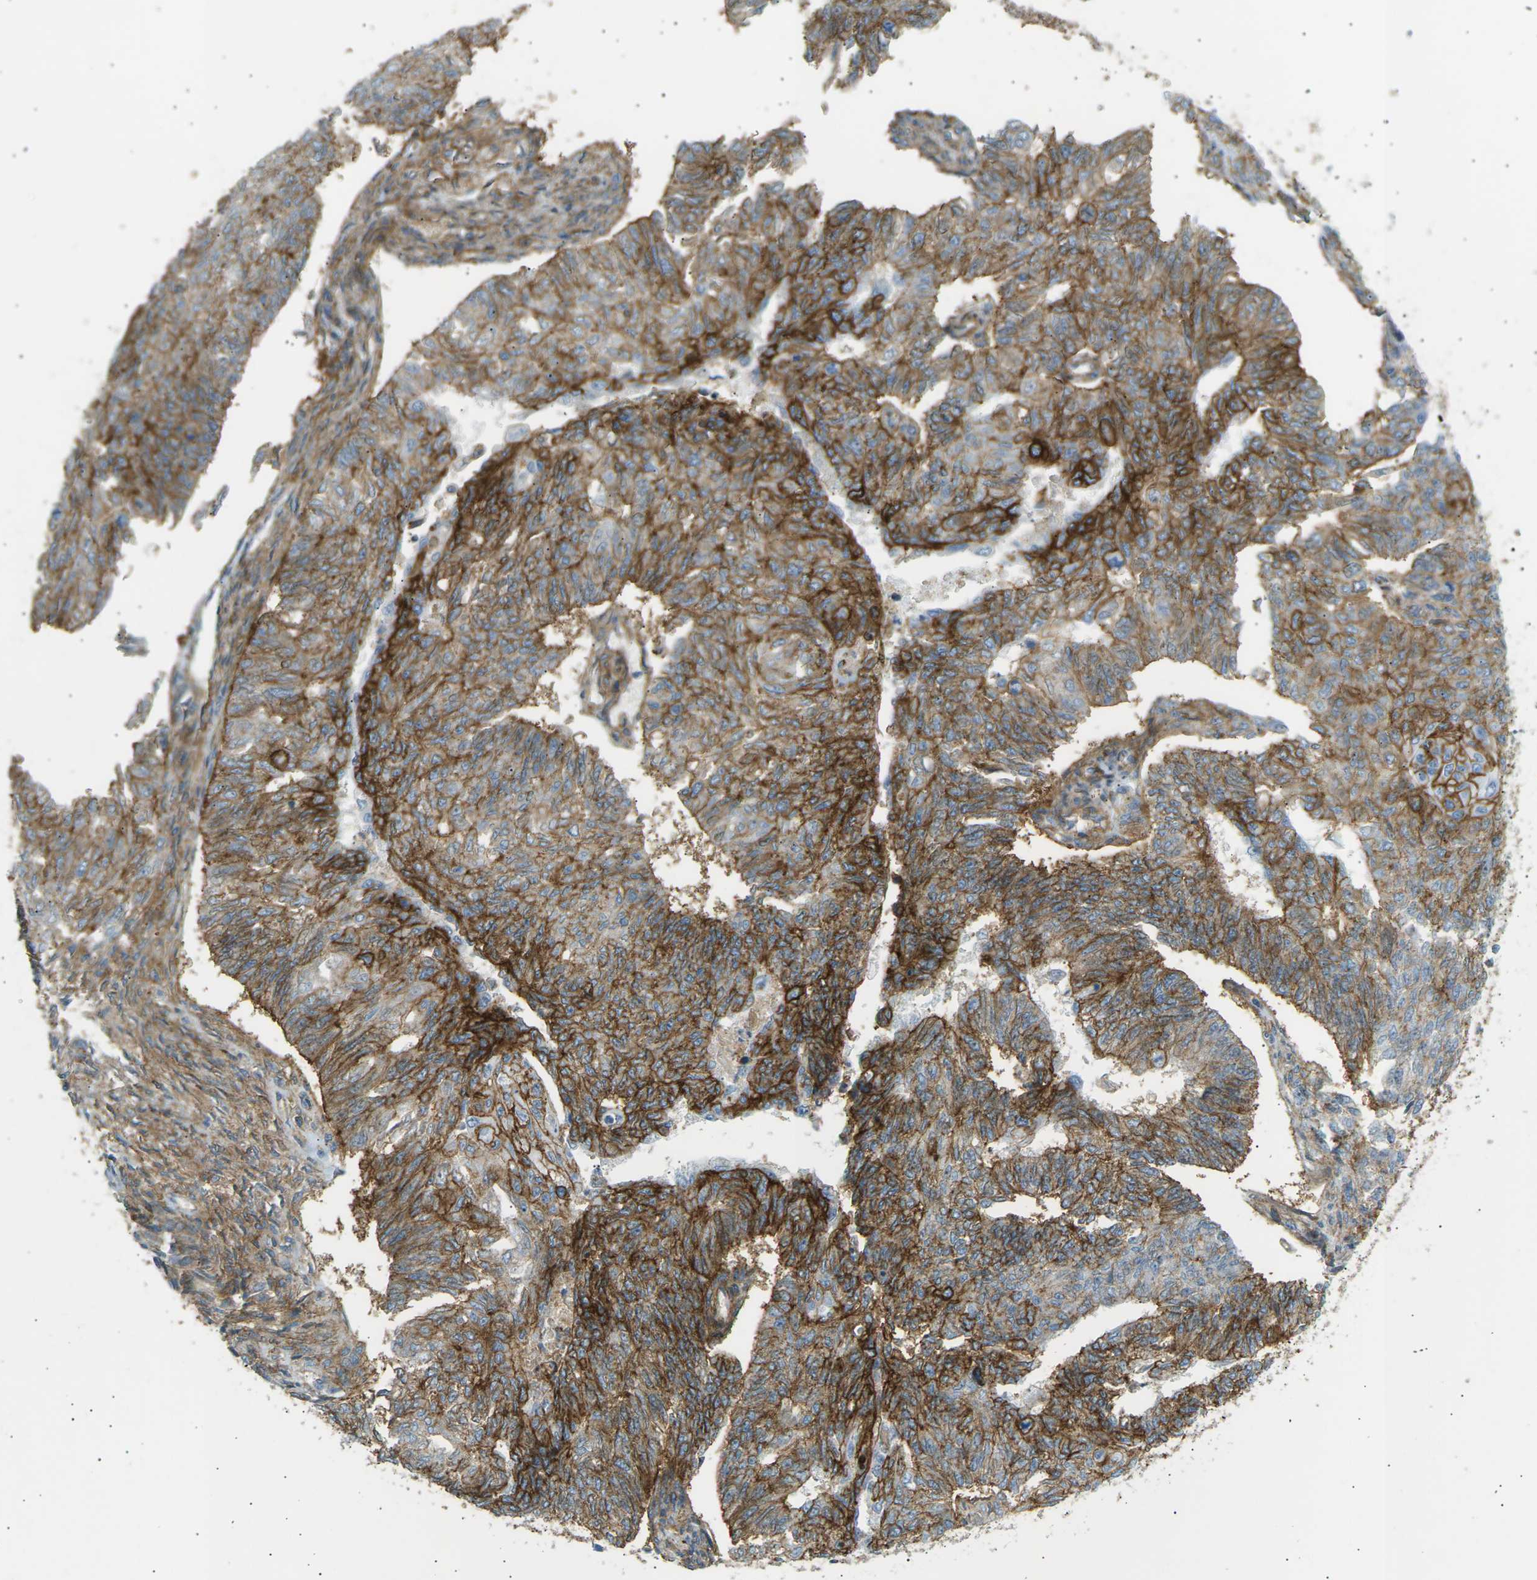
{"staining": {"intensity": "moderate", "quantity": "25%-75%", "location": "cytoplasmic/membranous"}, "tissue": "endometrial cancer", "cell_type": "Tumor cells", "image_type": "cancer", "snomed": [{"axis": "morphology", "description": "Adenocarcinoma, NOS"}, {"axis": "topography", "description": "Endometrium"}], "caption": "About 25%-75% of tumor cells in adenocarcinoma (endometrial) exhibit moderate cytoplasmic/membranous protein positivity as visualized by brown immunohistochemical staining.", "gene": "ATP2B4", "patient": {"sex": "female", "age": 32}}